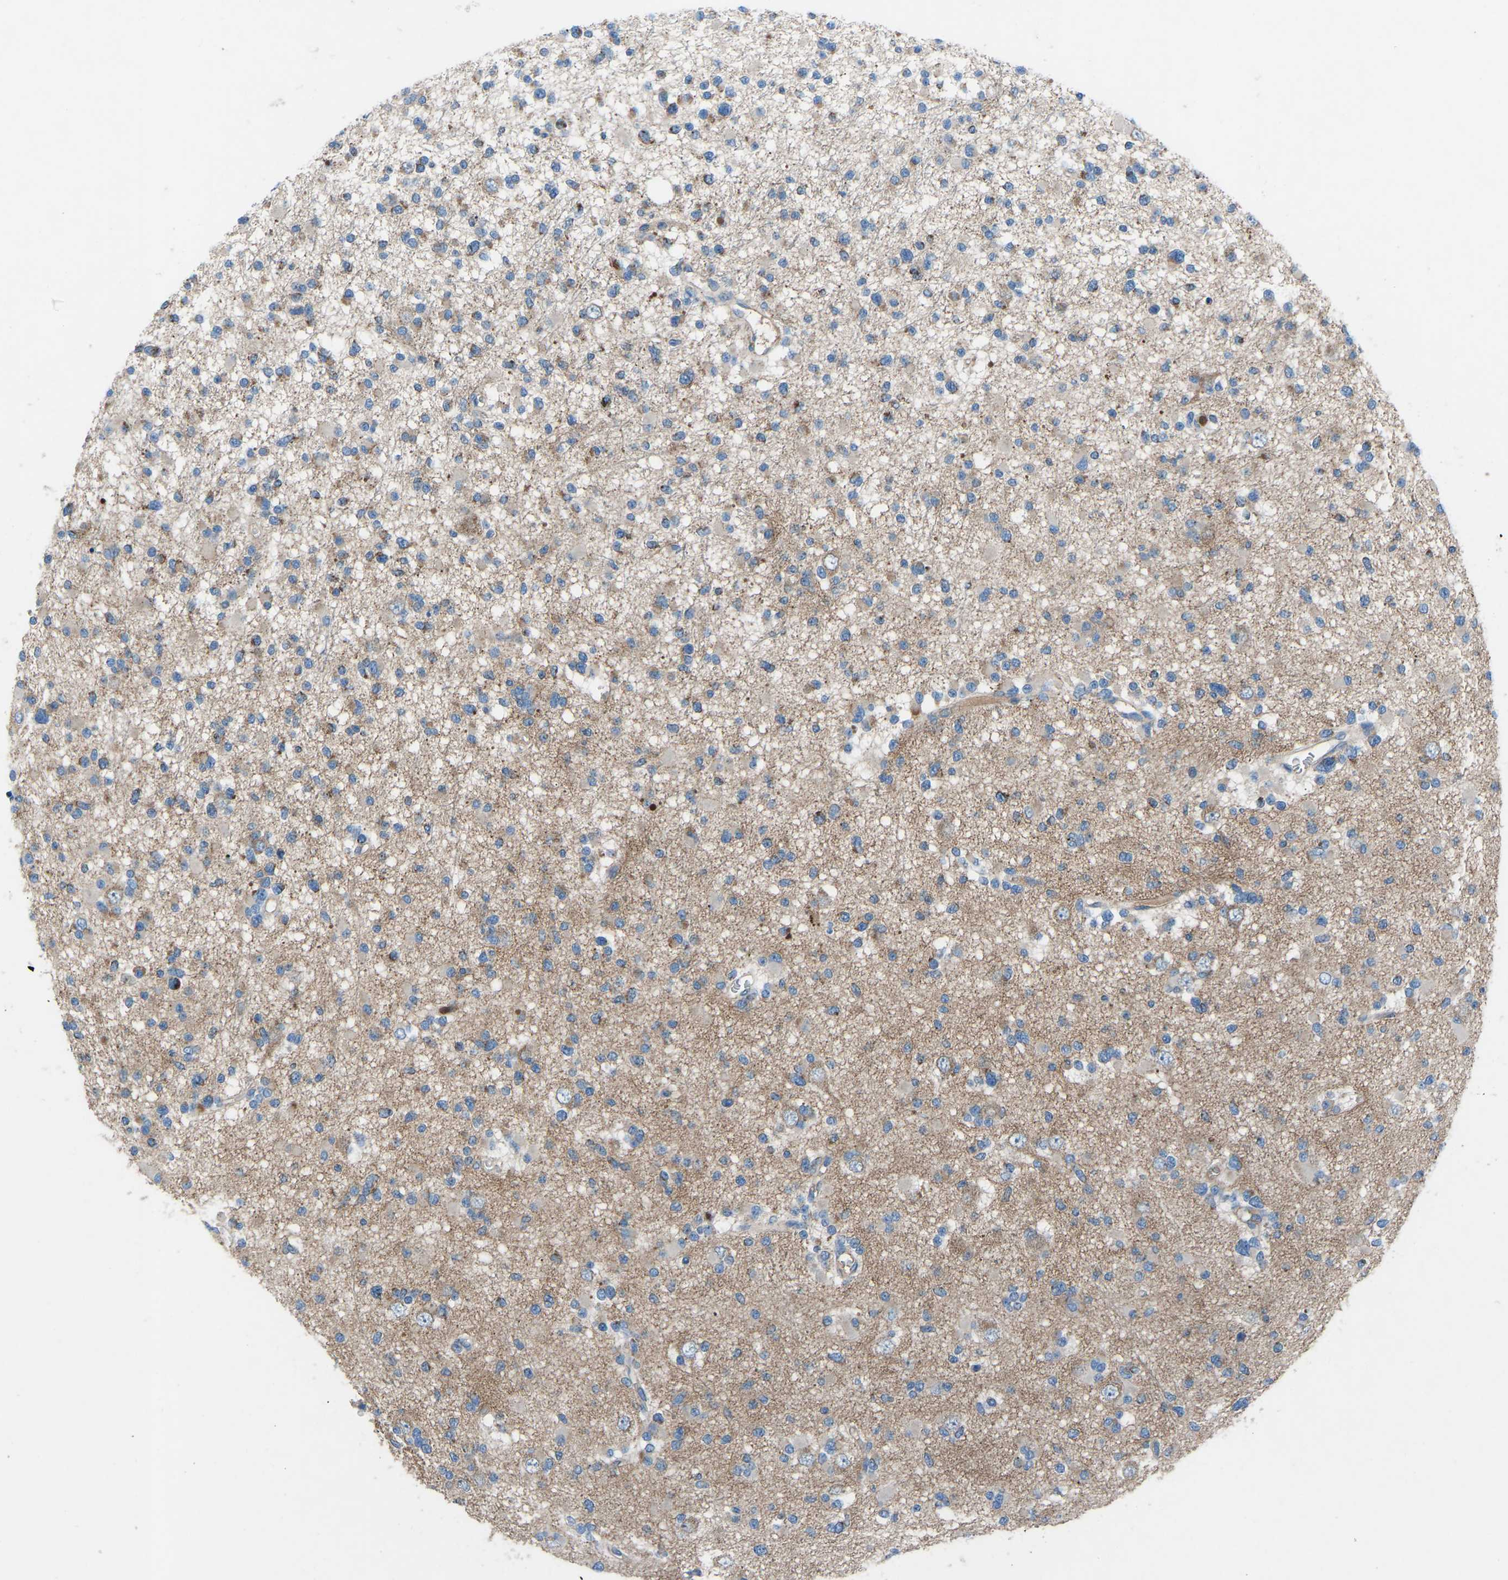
{"staining": {"intensity": "moderate", "quantity": ">75%", "location": "cytoplasmic/membranous"}, "tissue": "glioma", "cell_type": "Tumor cells", "image_type": "cancer", "snomed": [{"axis": "morphology", "description": "Glioma, malignant, Low grade"}, {"axis": "topography", "description": "Brain"}], "caption": "The histopathology image displays staining of glioma, revealing moderate cytoplasmic/membranous protein staining (brown color) within tumor cells.", "gene": "GRK6", "patient": {"sex": "female", "age": 22}}